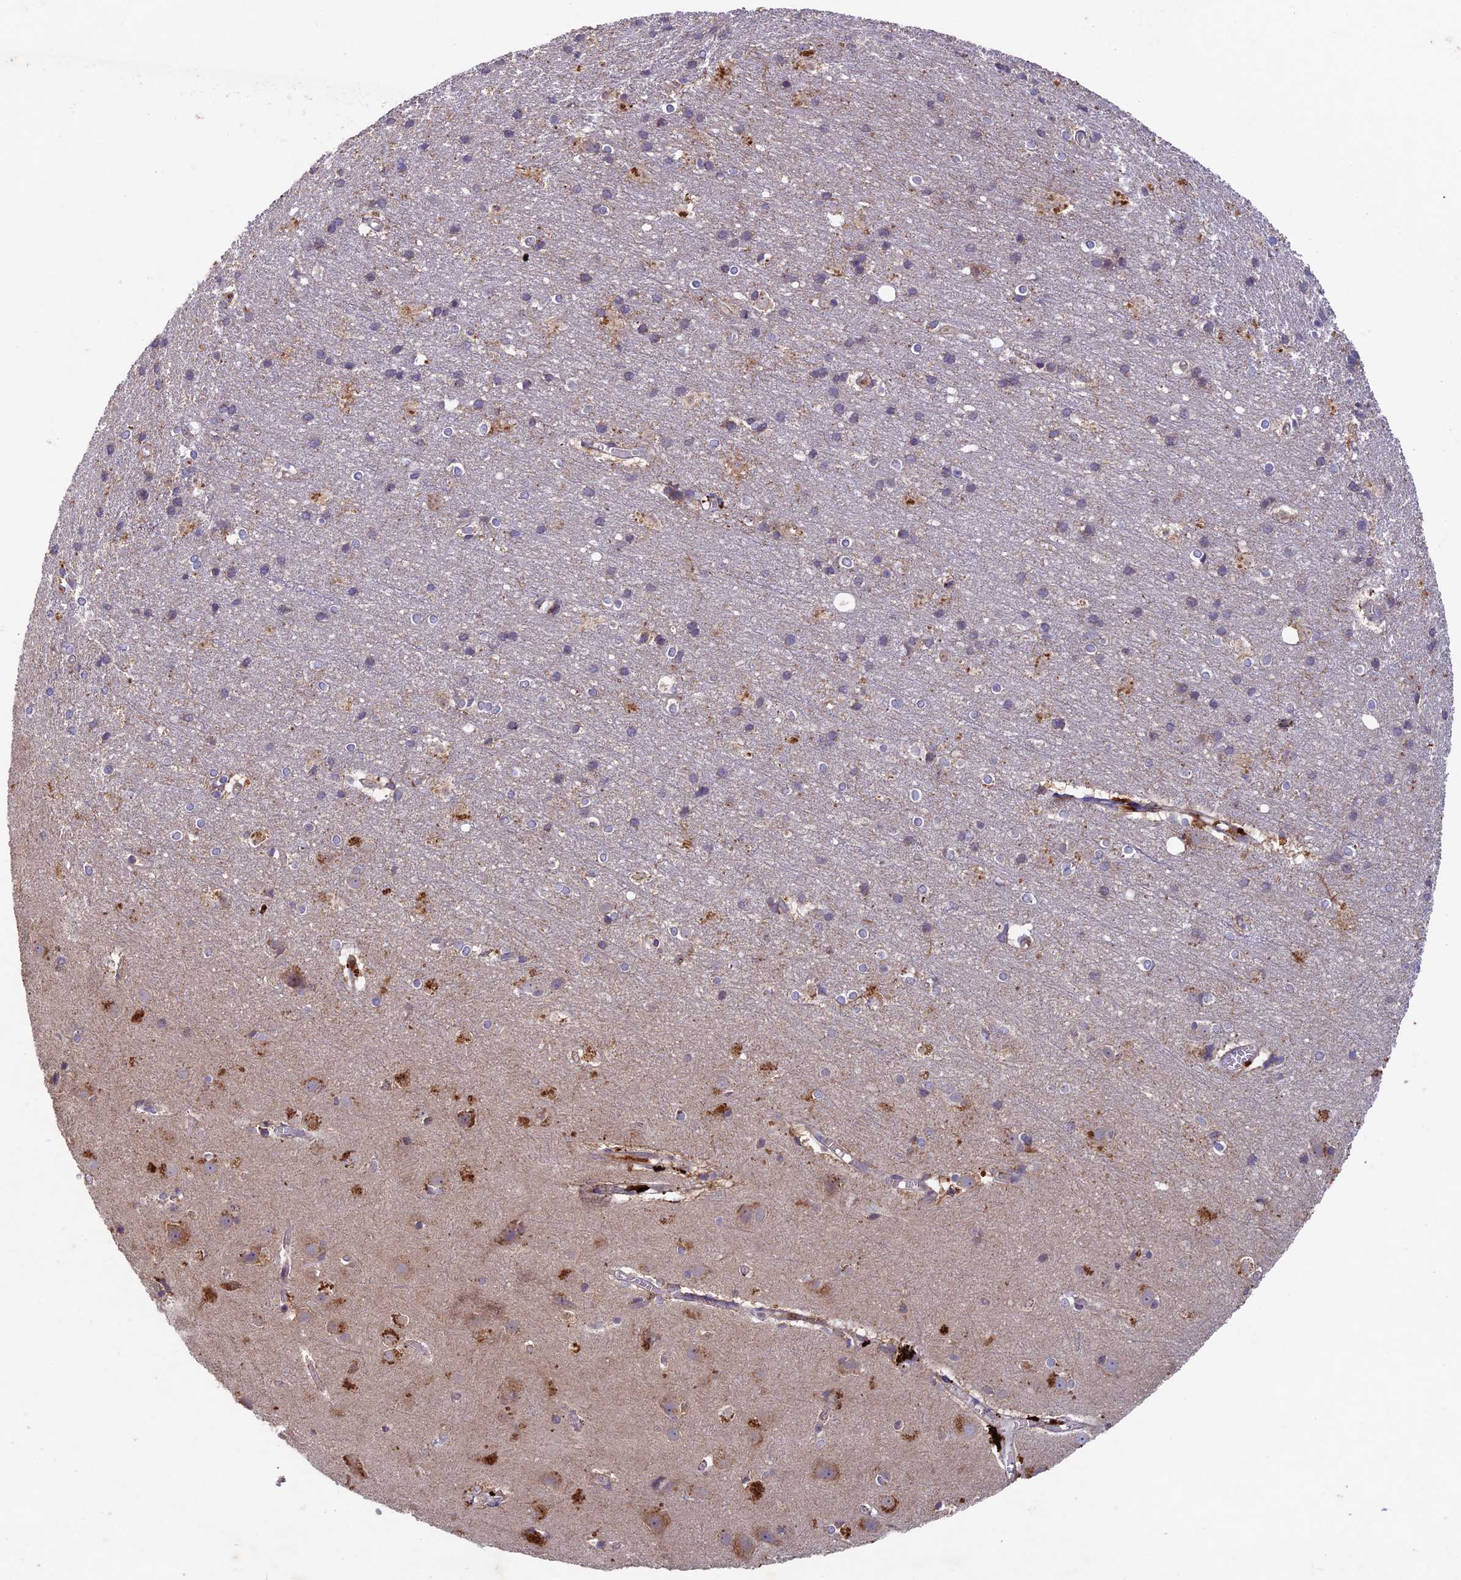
{"staining": {"intensity": "weak", "quantity": ">75%", "location": "cytoplasmic/membranous"}, "tissue": "cerebral cortex", "cell_type": "Endothelial cells", "image_type": "normal", "snomed": [{"axis": "morphology", "description": "Normal tissue, NOS"}, {"axis": "topography", "description": "Cerebral cortex"}], "caption": "DAB immunohistochemical staining of unremarkable human cerebral cortex reveals weak cytoplasmic/membranous protein positivity in approximately >75% of endothelial cells.", "gene": "RCCD1", "patient": {"sex": "male", "age": 54}}